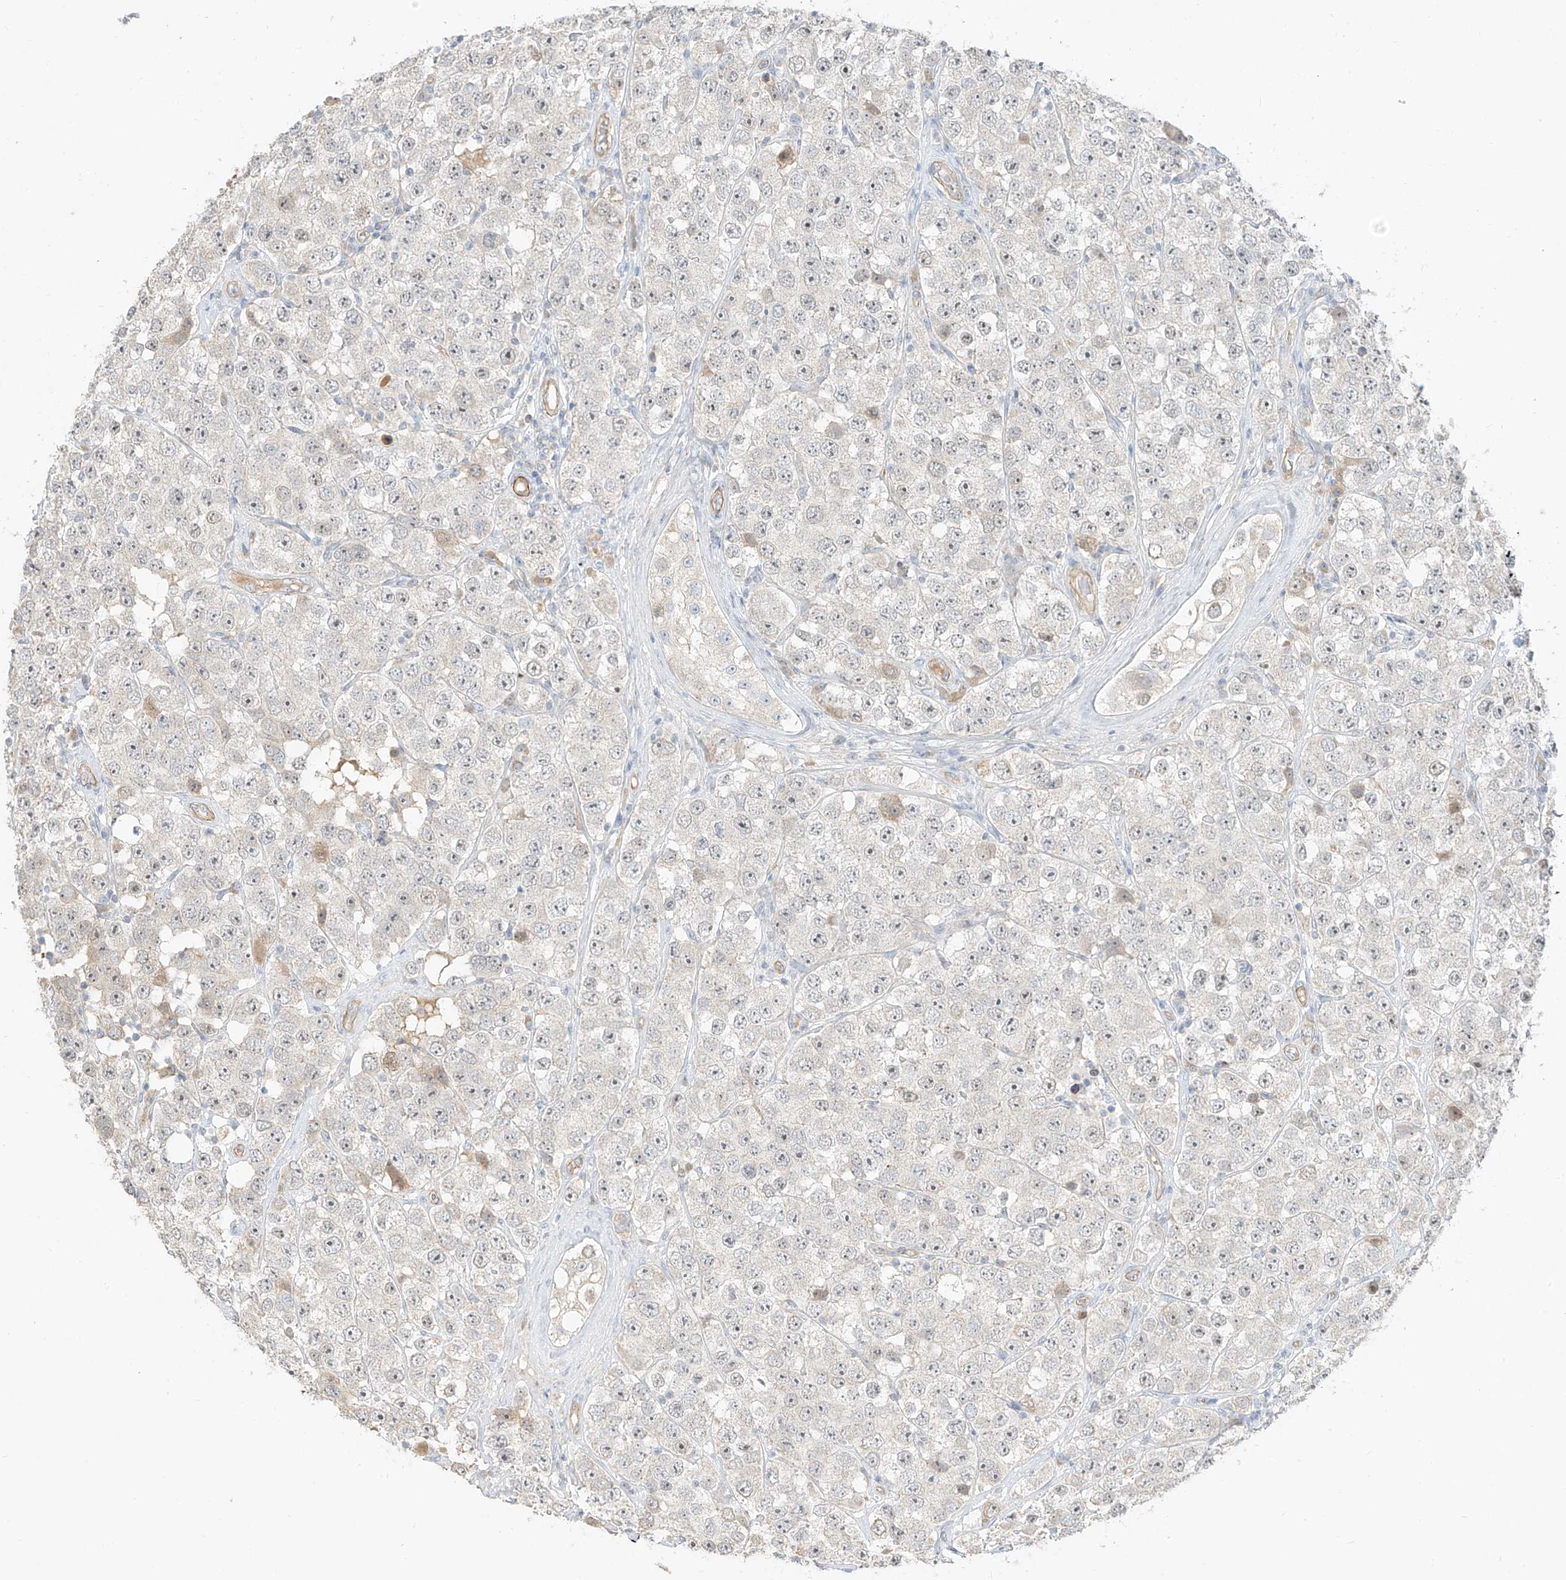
{"staining": {"intensity": "negative", "quantity": "none", "location": "none"}, "tissue": "testis cancer", "cell_type": "Tumor cells", "image_type": "cancer", "snomed": [{"axis": "morphology", "description": "Seminoma, NOS"}, {"axis": "topography", "description": "Testis"}], "caption": "The immunohistochemistry image has no significant positivity in tumor cells of testis cancer (seminoma) tissue. (DAB (3,3'-diaminobenzidine) IHC visualized using brightfield microscopy, high magnification).", "gene": "C2orf42", "patient": {"sex": "male", "age": 28}}